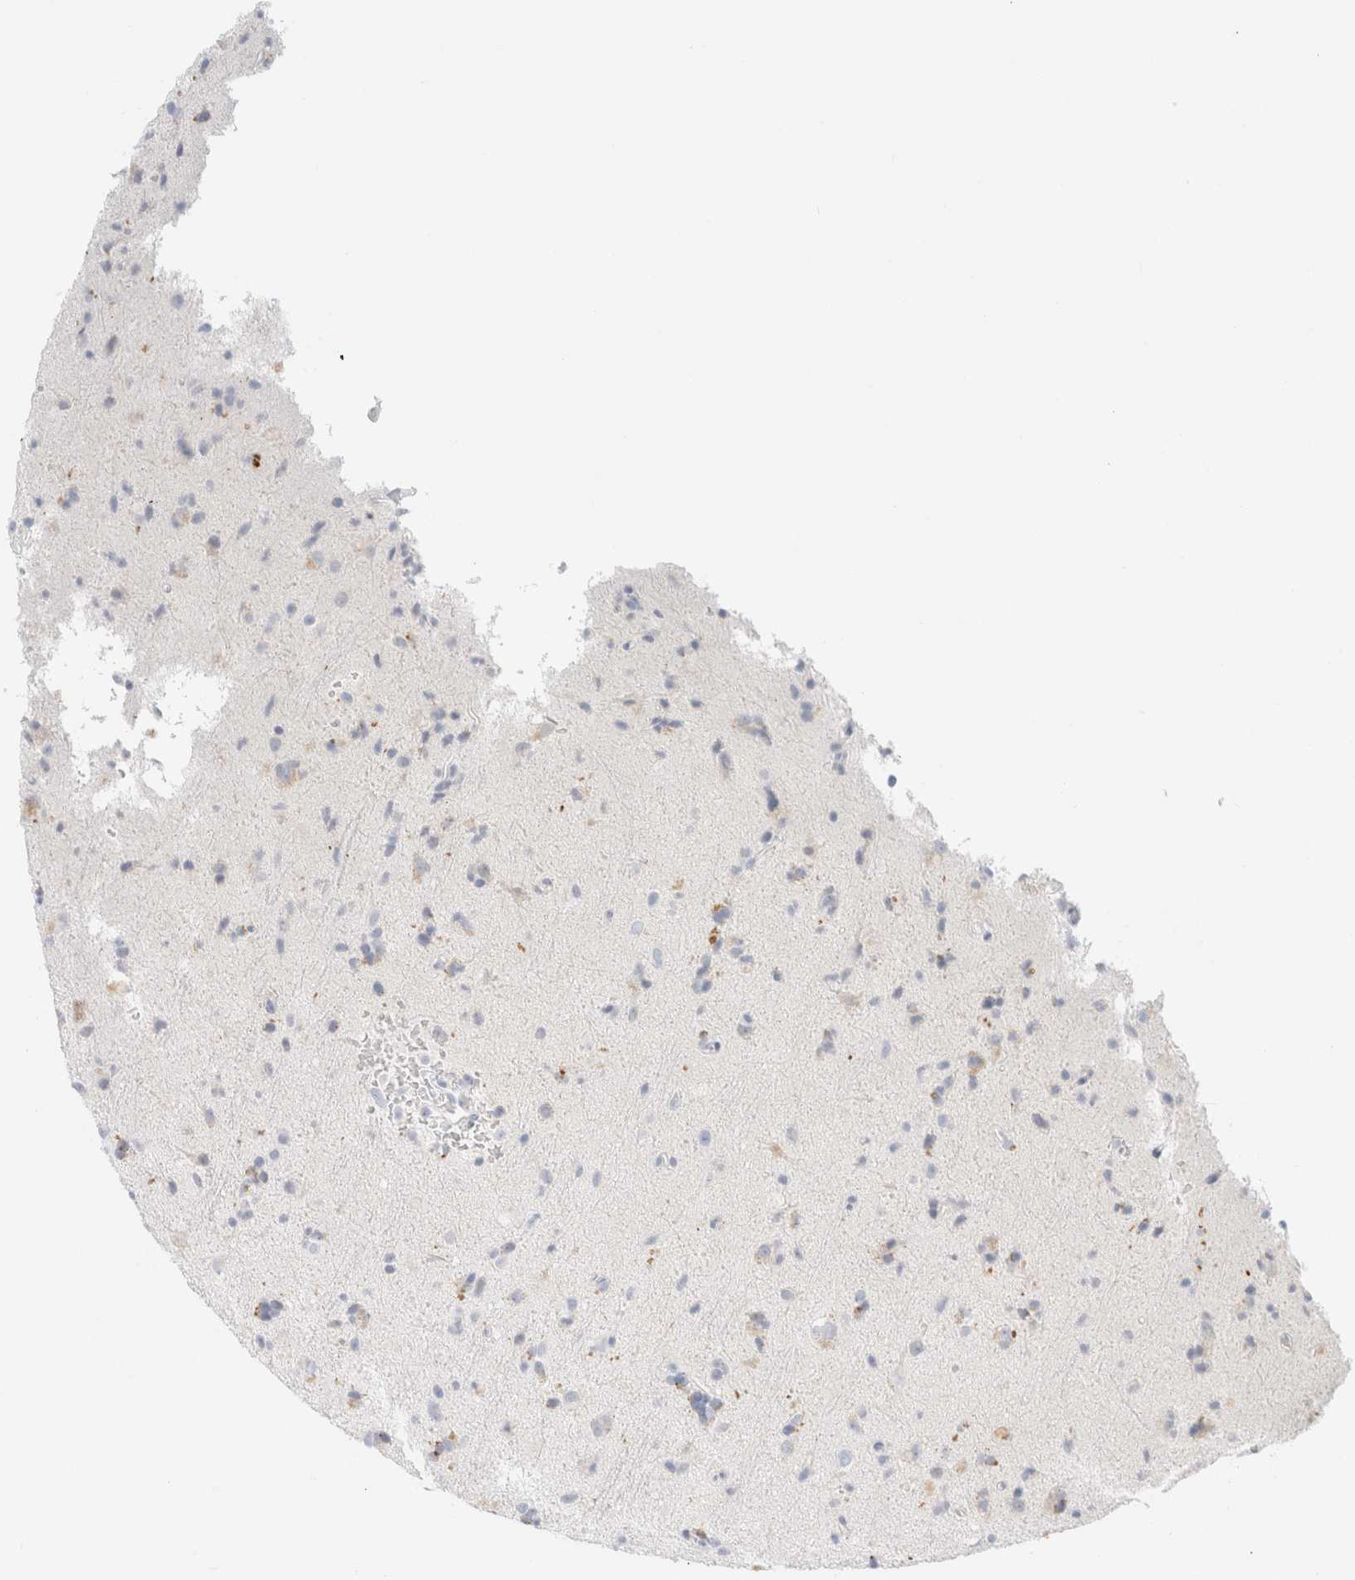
{"staining": {"intensity": "negative", "quantity": "none", "location": "none"}, "tissue": "glioma", "cell_type": "Tumor cells", "image_type": "cancer", "snomed": [{"axis": "morphology", "description": "Glioma, malignant, Low grade"}, {"axis": "topography", "description": "Brain"}], "caption": "DAB (3,3'-diaminobenzidine) immunohistochemical staining of malignant low-grade glioma demonstrates no significant positivity in tumor cells.", "gene": "CPQ", "patient": {"sex": "male", "age": 65}}